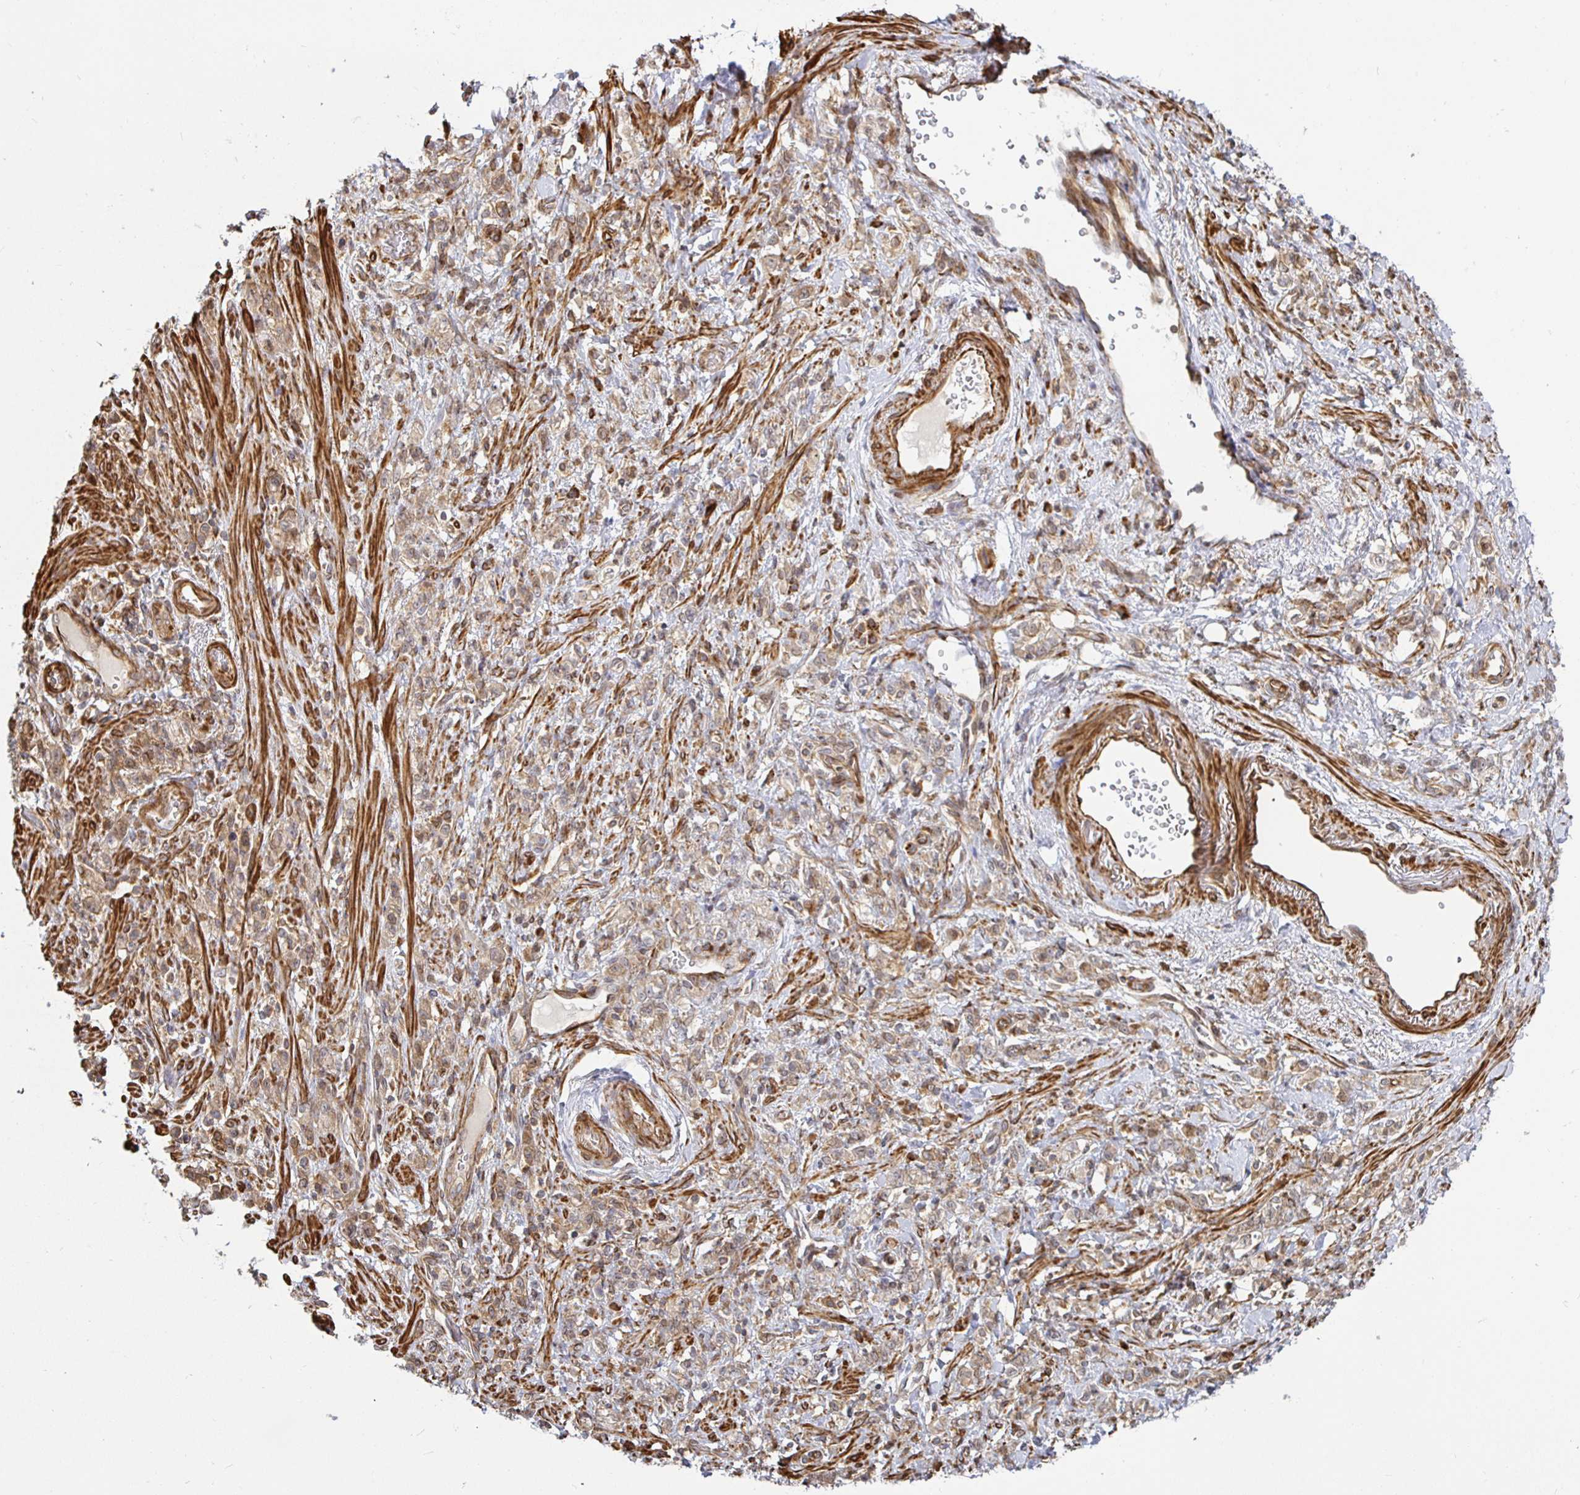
{"staining": {"intensity": "moderate", "quantity": ">75%", "location": "cytoplasmic/membranous"}, "tissue": "stomach cancer", "cell_type": "Tumor cells", "image_type": "cancer", "snomed": [{"axis": "morphology", "description": "Adenocarcinoma, NOS"}, {"axis": "topography", "description": "Stomach"}], "caption": "An immunohistochemistry micrograph of tumor tissue is shown. Protein staining in brown shows moderate cytoplasmic/membranous positivity in adenocarcinoma (stomach) within tumor cells.", "gene": "STRAP", "patient": {"sex": "male", "age": 77}}